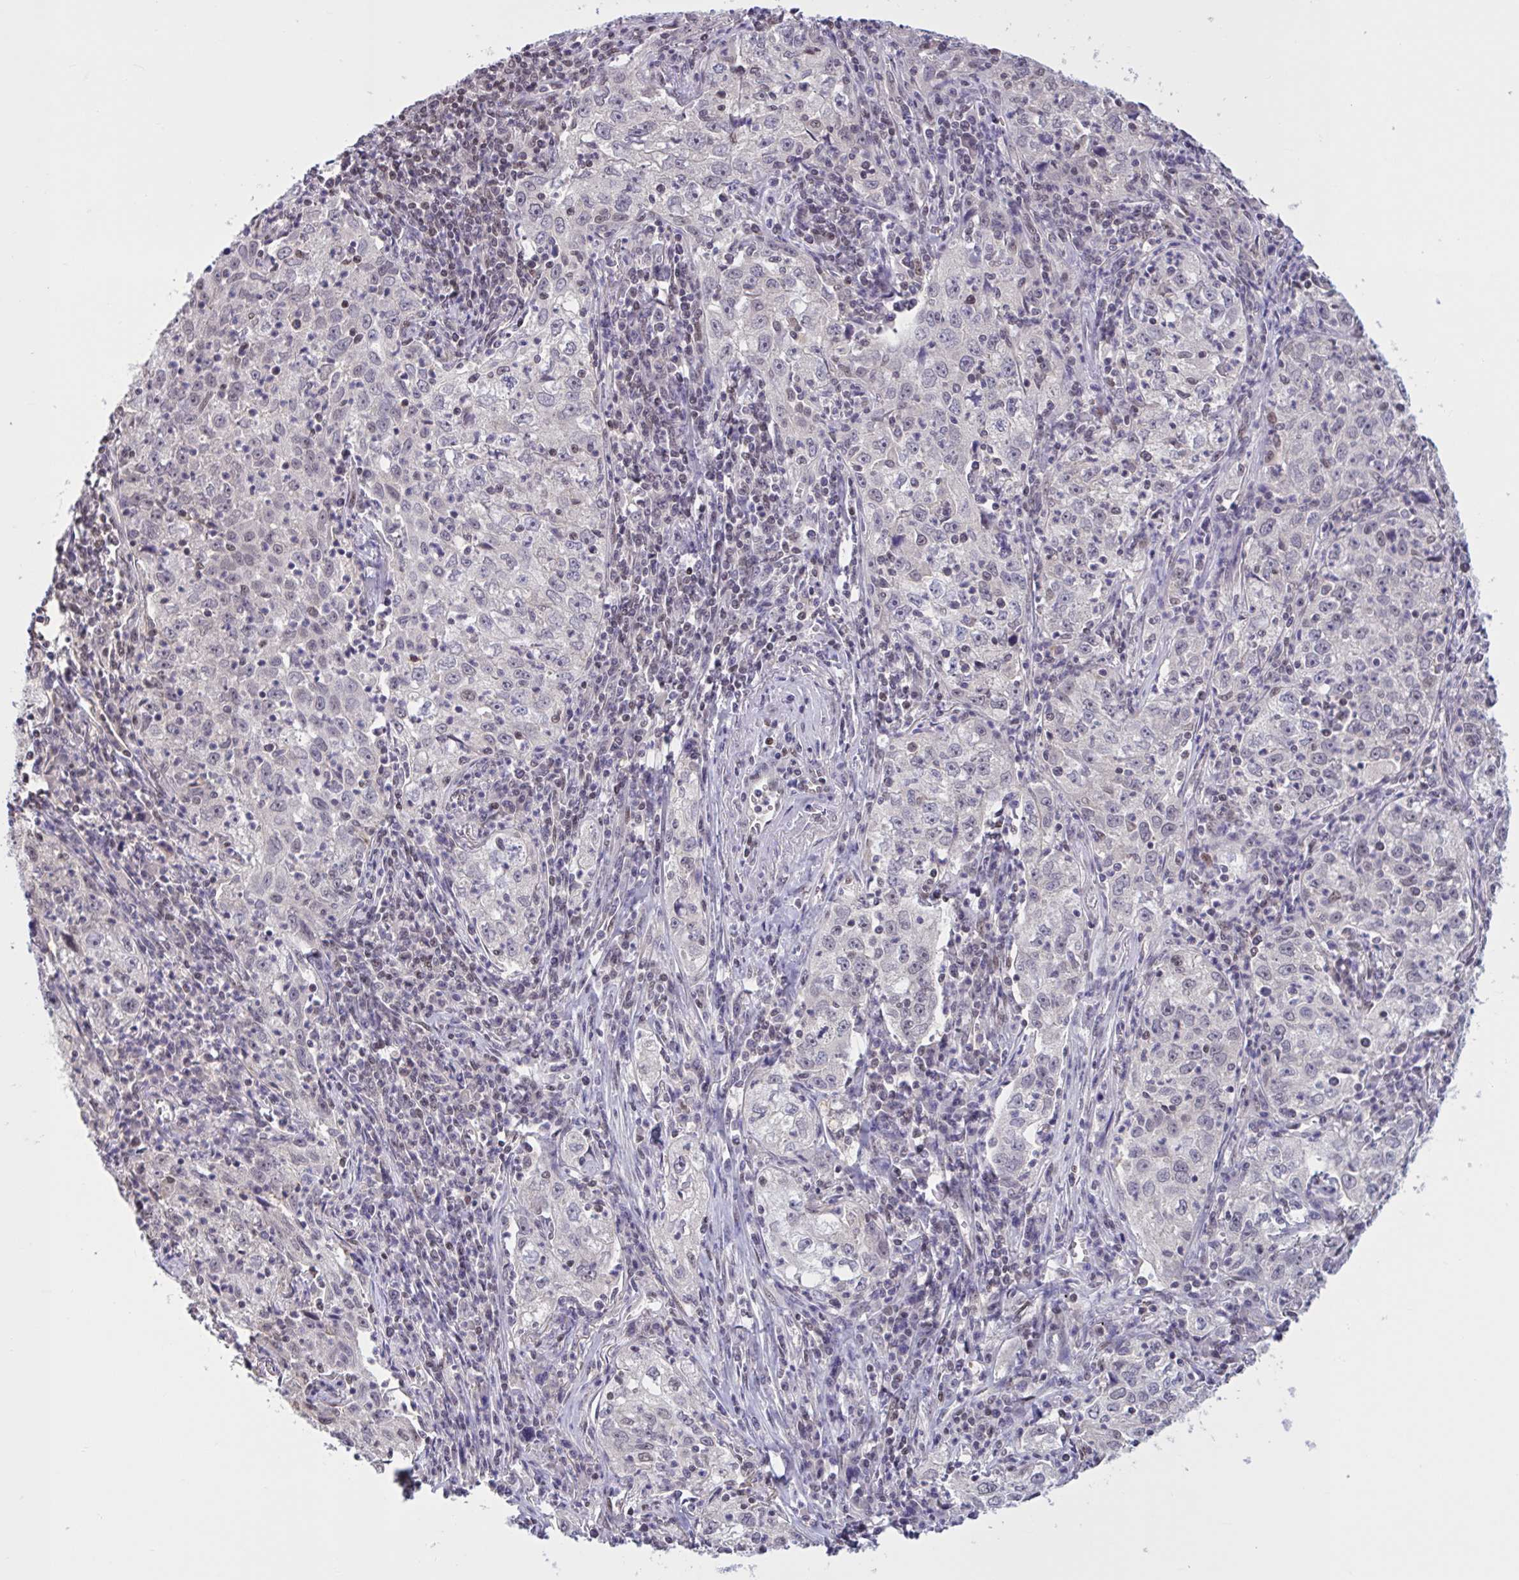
{"staining": {"intensity": "negative", "quantity": "none", "location": "none"}, "tissue": "lung cancer", "cell_type": "Tumor cells", "image_type": "cancer", "snomed": [{"axis": "morphology", "description": "Squamous cell carcinoma, NOS"}, {"axis": "topography", "description": "Lung"}], "caption": "There is no significant expression in tumor cells of lung cancer.", "gene": "RBL1", "patient": {"sex": "male", "age": 71}}